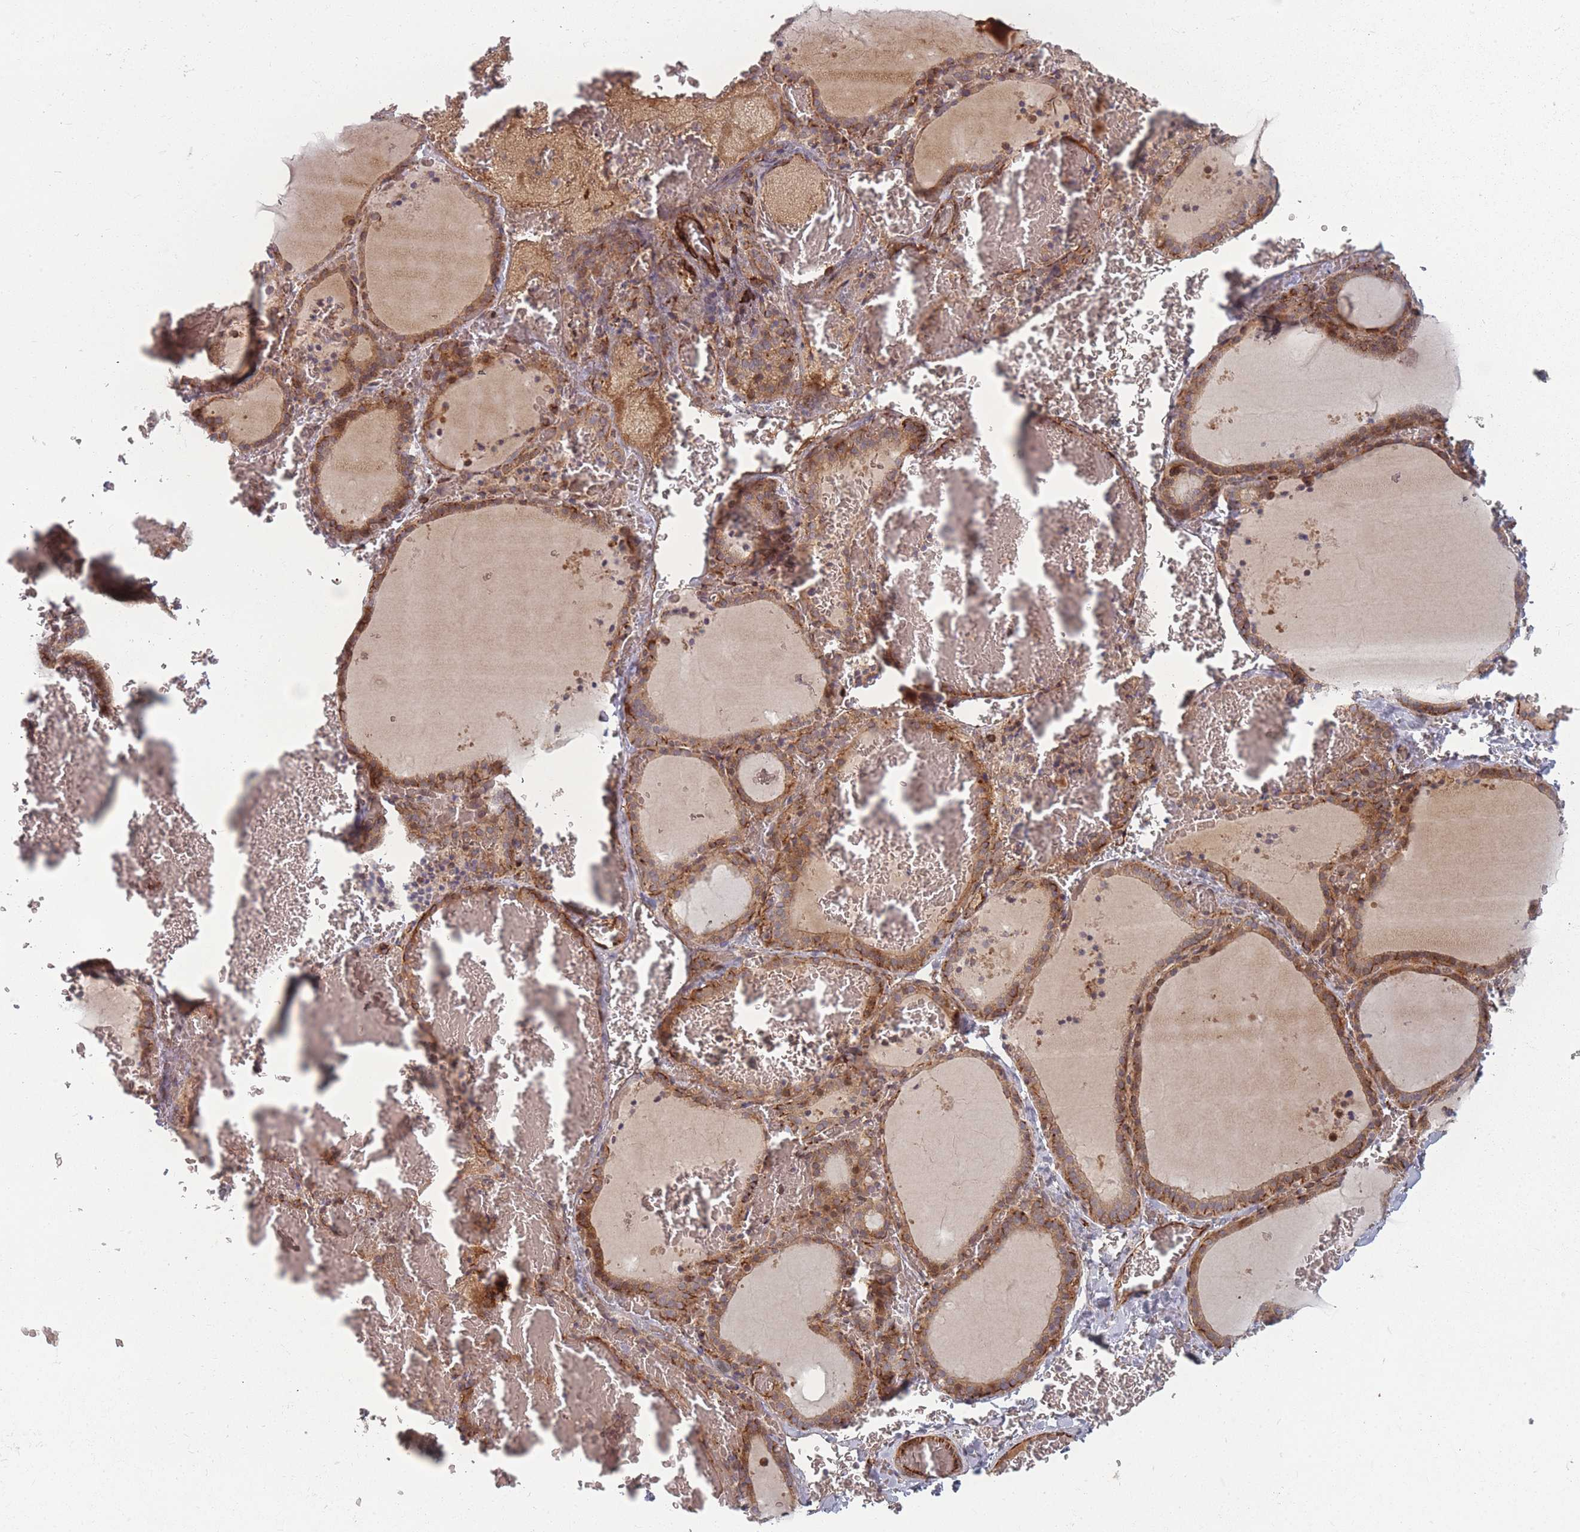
{"staining": {"intensity": "moderate", "quantity": ">75%", "location": "cytoplasmic/membranous"}, "tissue": "thyroid gland", "cell_type": "Glandular cells", "image_type": "normal", "snomed": [{"axis": "morphology", "description": "Normal tissue, NOS"}, {"axis": "topography", "description": "Thyroid gland"}], "caption": "A brown stain shows moderate cytoplasmic/membranous positivity of a protein in glandular cells of benign thyroid gland. Using DAB (3,3'-diaminobenzidine) (brown) and hematoxylin (blue) stains, captured at high magnification using brightfield microscopy.", "gene": "EEF1AKMT2", "patient": {"sex": "female", "age": 39}}